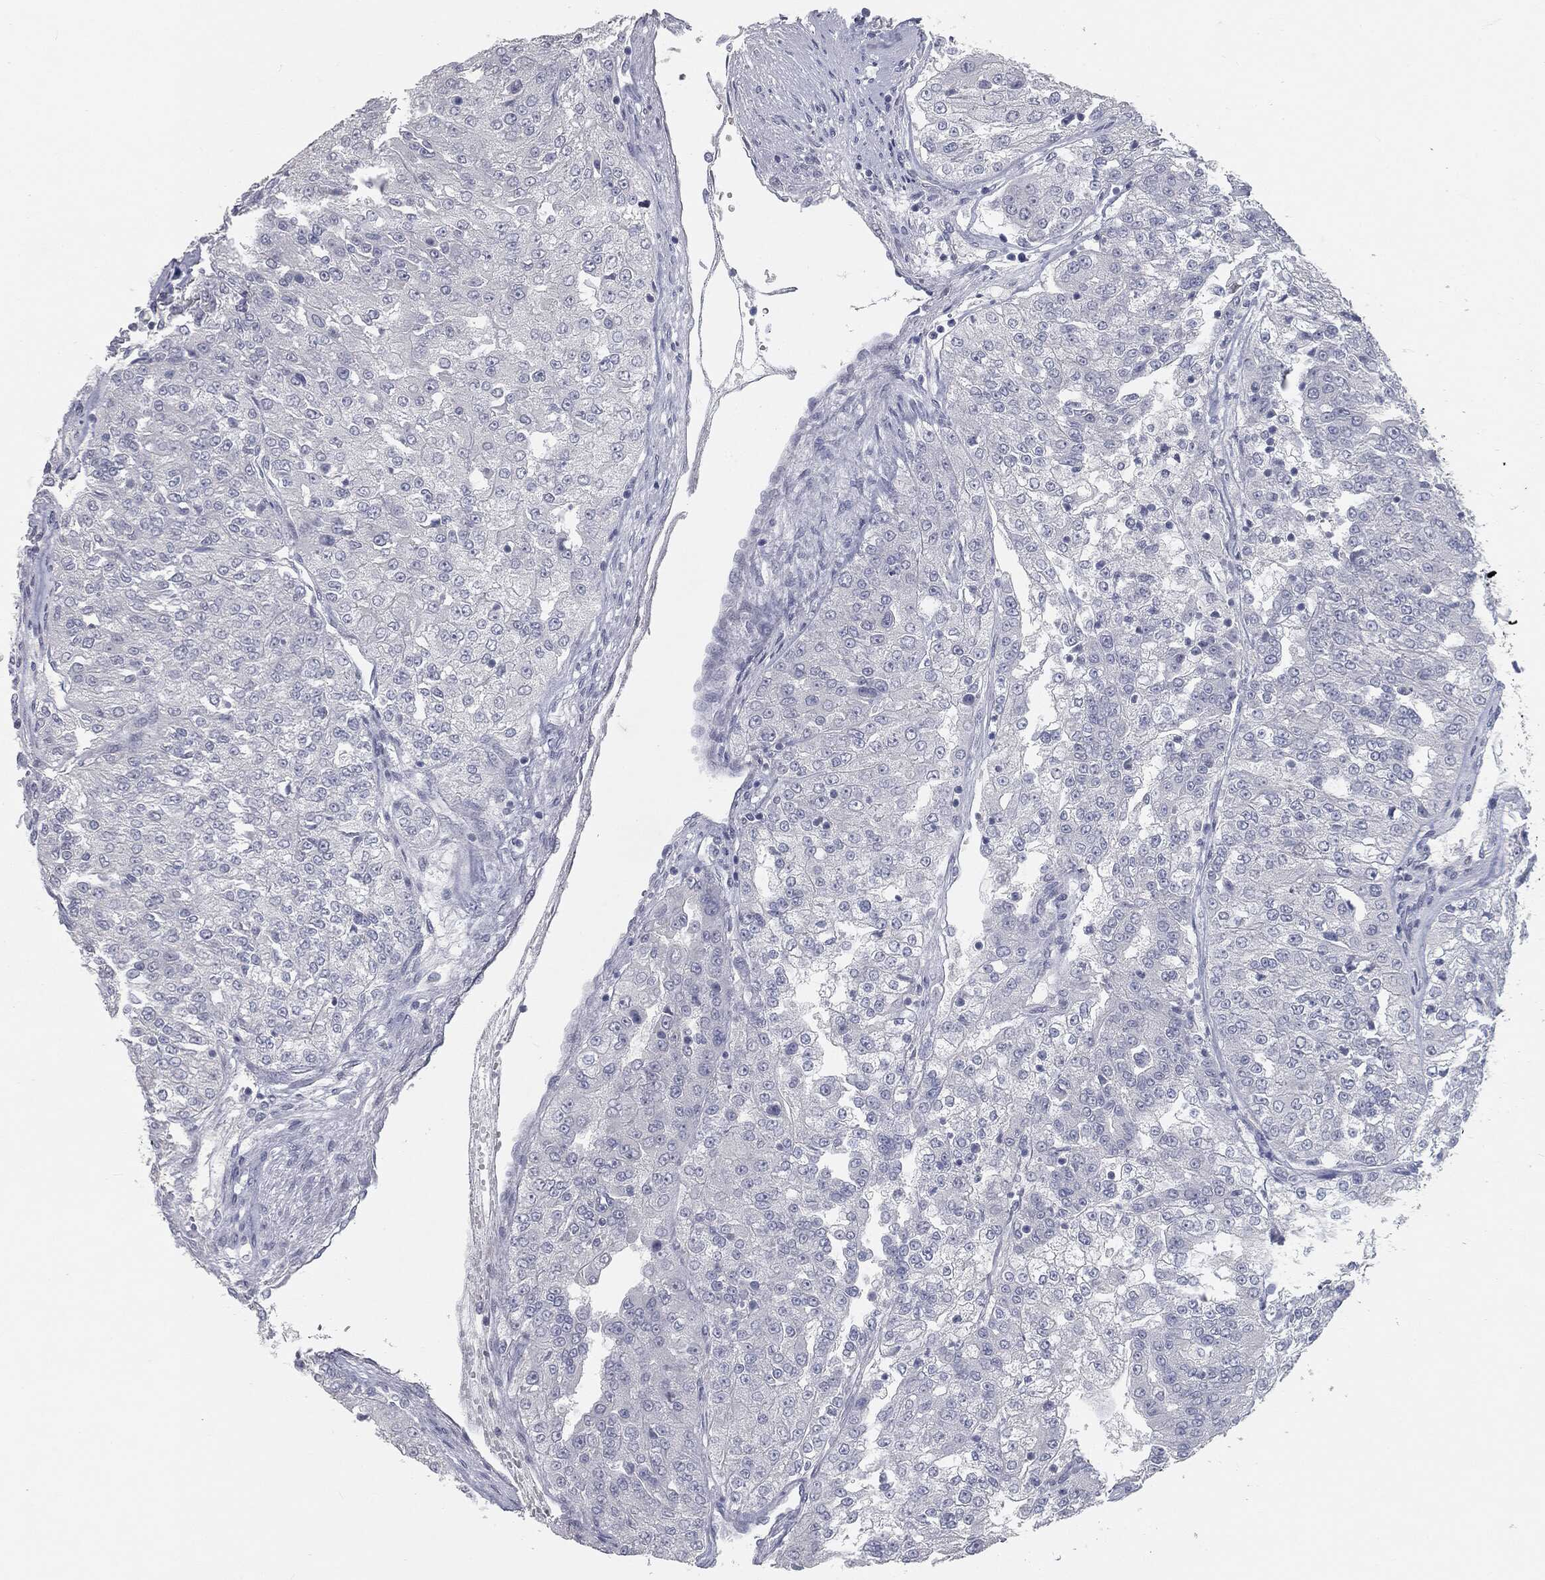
{"staining": {"intensity": "negative", "quantity": "none", "location": "none"}, "tissue": "renal cancer", "cell_type": "Tumor cells", "image_type": "cancer", "snomed": [{"axis": "morphology", "description": "Adenocarcinoma, NOS"}, {"axis": "topography", "description": "Kidney"}], "caption": "DAB immunohistochemical staining of adenocarcinoma (renal) displays no significant staining in tumor cells.", "gene": "PRAME", "patient": {"sex": "female", "age": 63}}